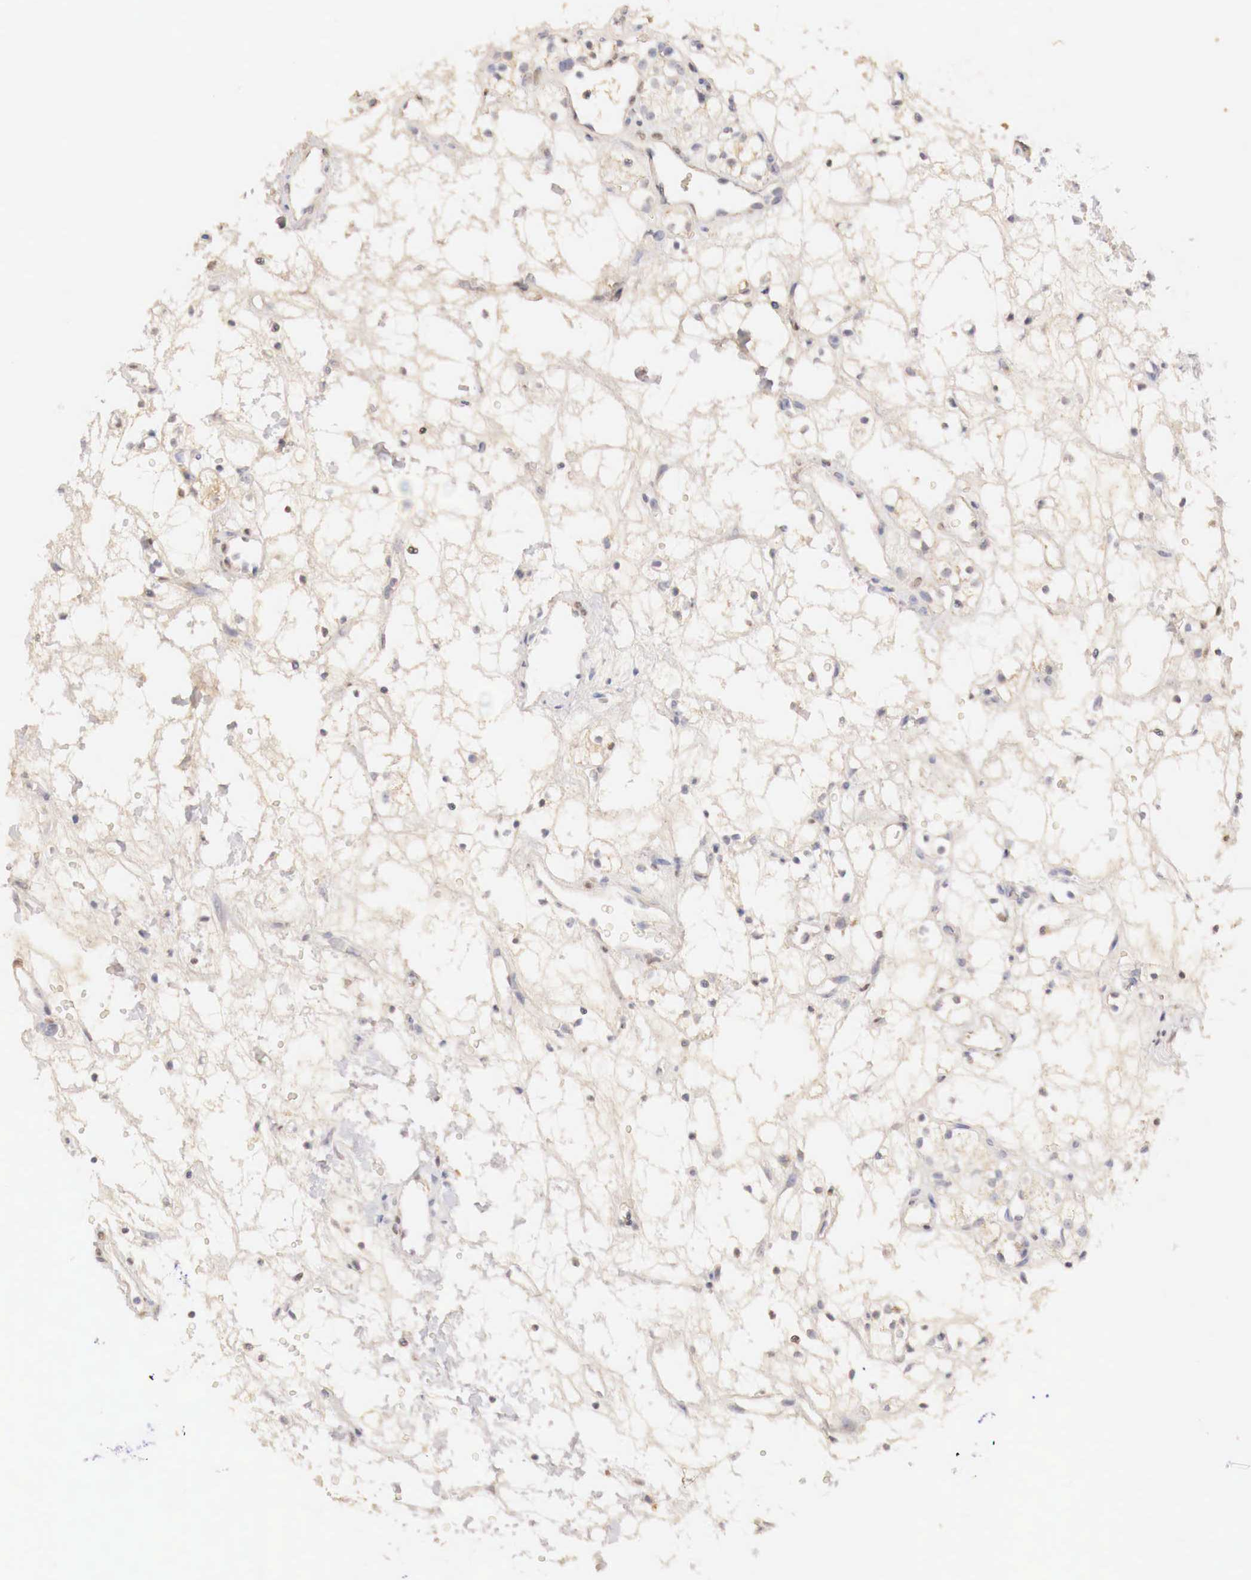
{"staining": {"intensity": "negative", "quantity": "none", "location": "none"}, "tissue": "renal cancer", "cell_type": "Tumor cells", "image_type": "cancer", "snomed": [{"axis": "morphology", "description": "Adenocarcinoma, NOS"}, {"axis": "topography", "description": "Kidney"}], "caption": "Renal adenocarcinoma was stained to show a protein in brown. There is no significant staining in tumor cells. Nuclei are stained in blue.", "gene": "GATA1", "patient": {"sex": "female", "age": 60}}